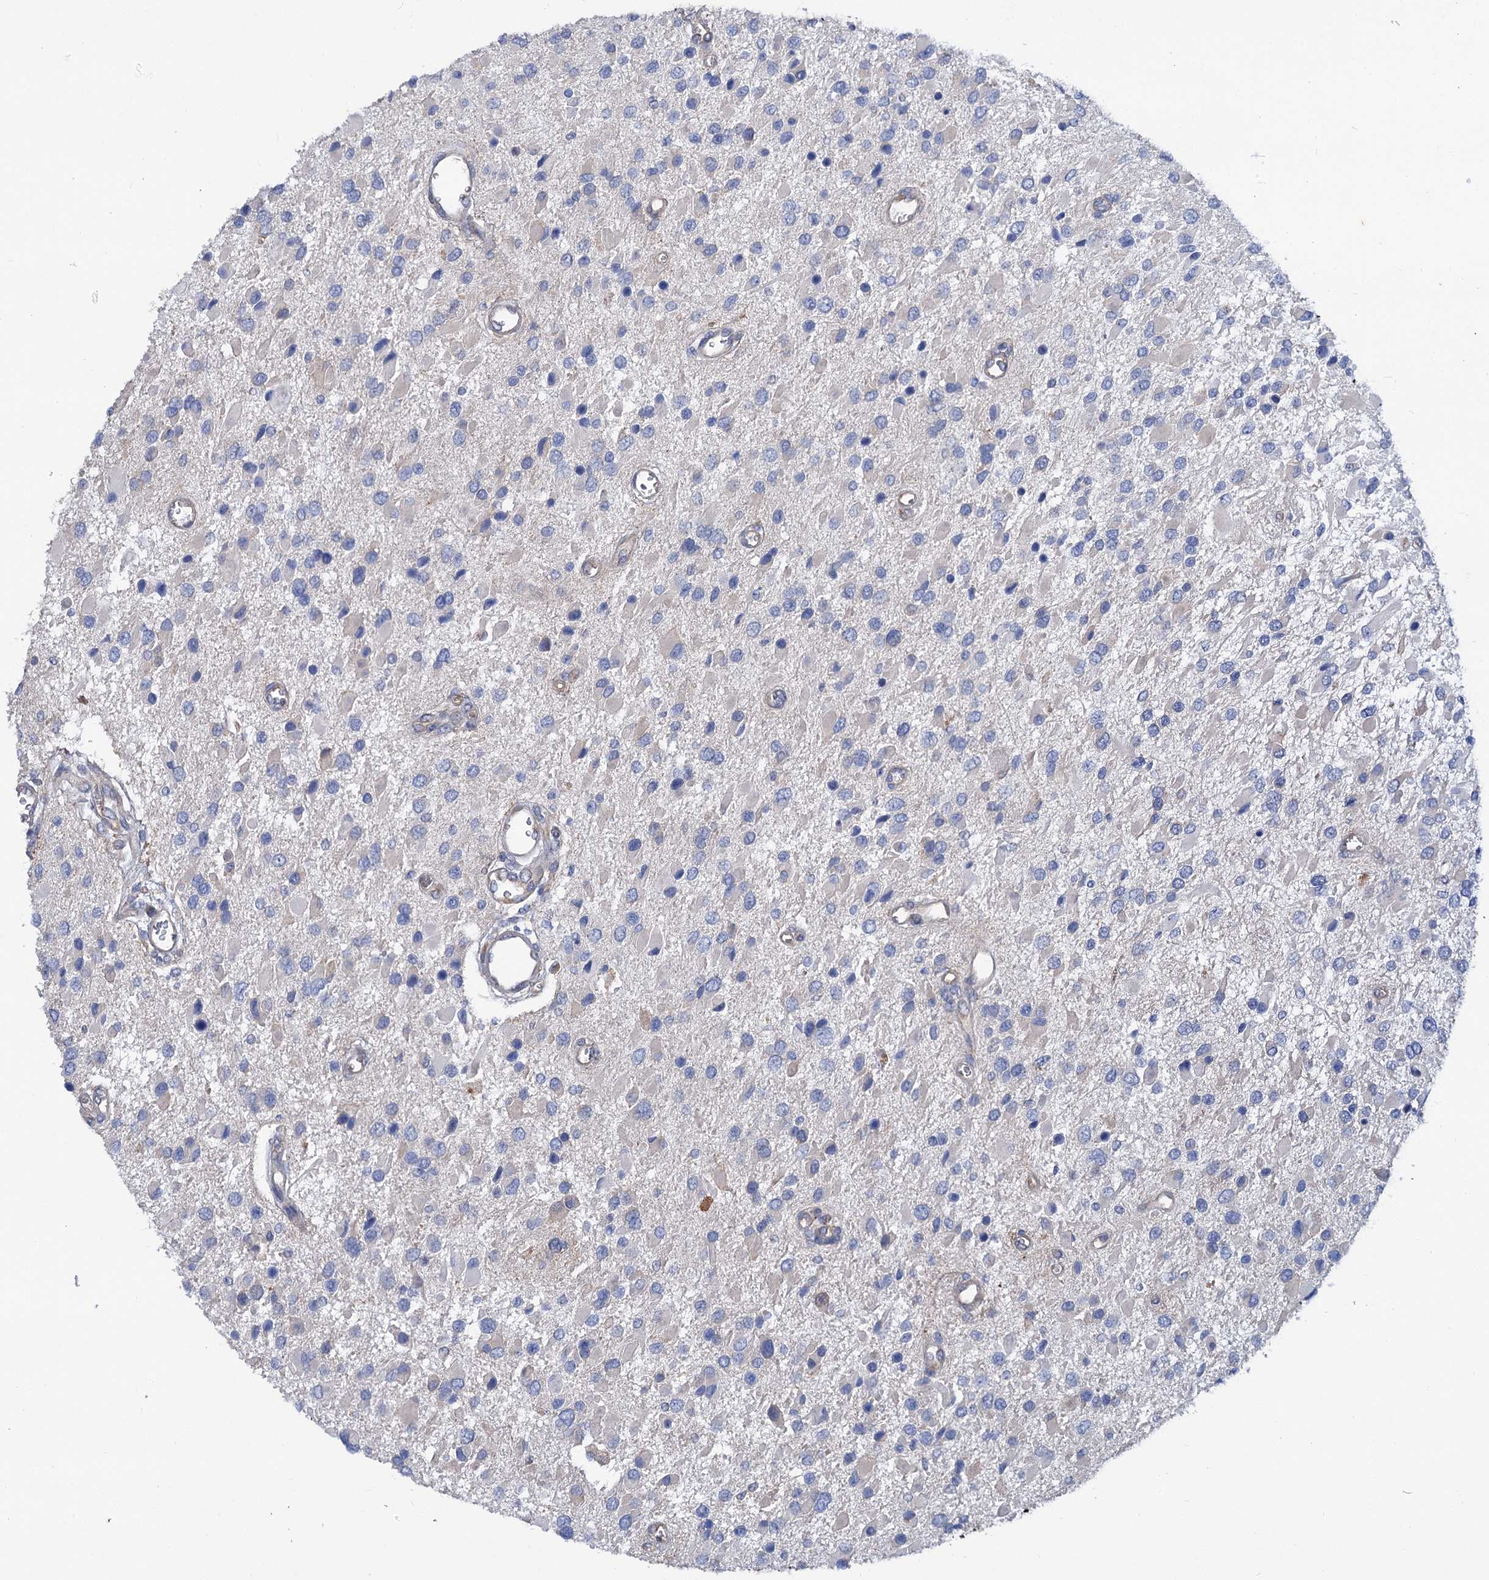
{"staining": {"intensity": "negative", "quantity": "none", "location": "none"}, "tissue": "glioma", "cell_type": "Tumor cells", "image_type": "cancer", "snomed": [{"axis": "morphology", "description": "Glioma, malignant, High grade"}, {"axis": "topography", "description": "Brain"}], "caption": "DAB immunohistochemical staining of human glioma displays no significant staining in tumor cells.", "gene": "TRIM55", "patient": {"sex": "male", "age": 53}}